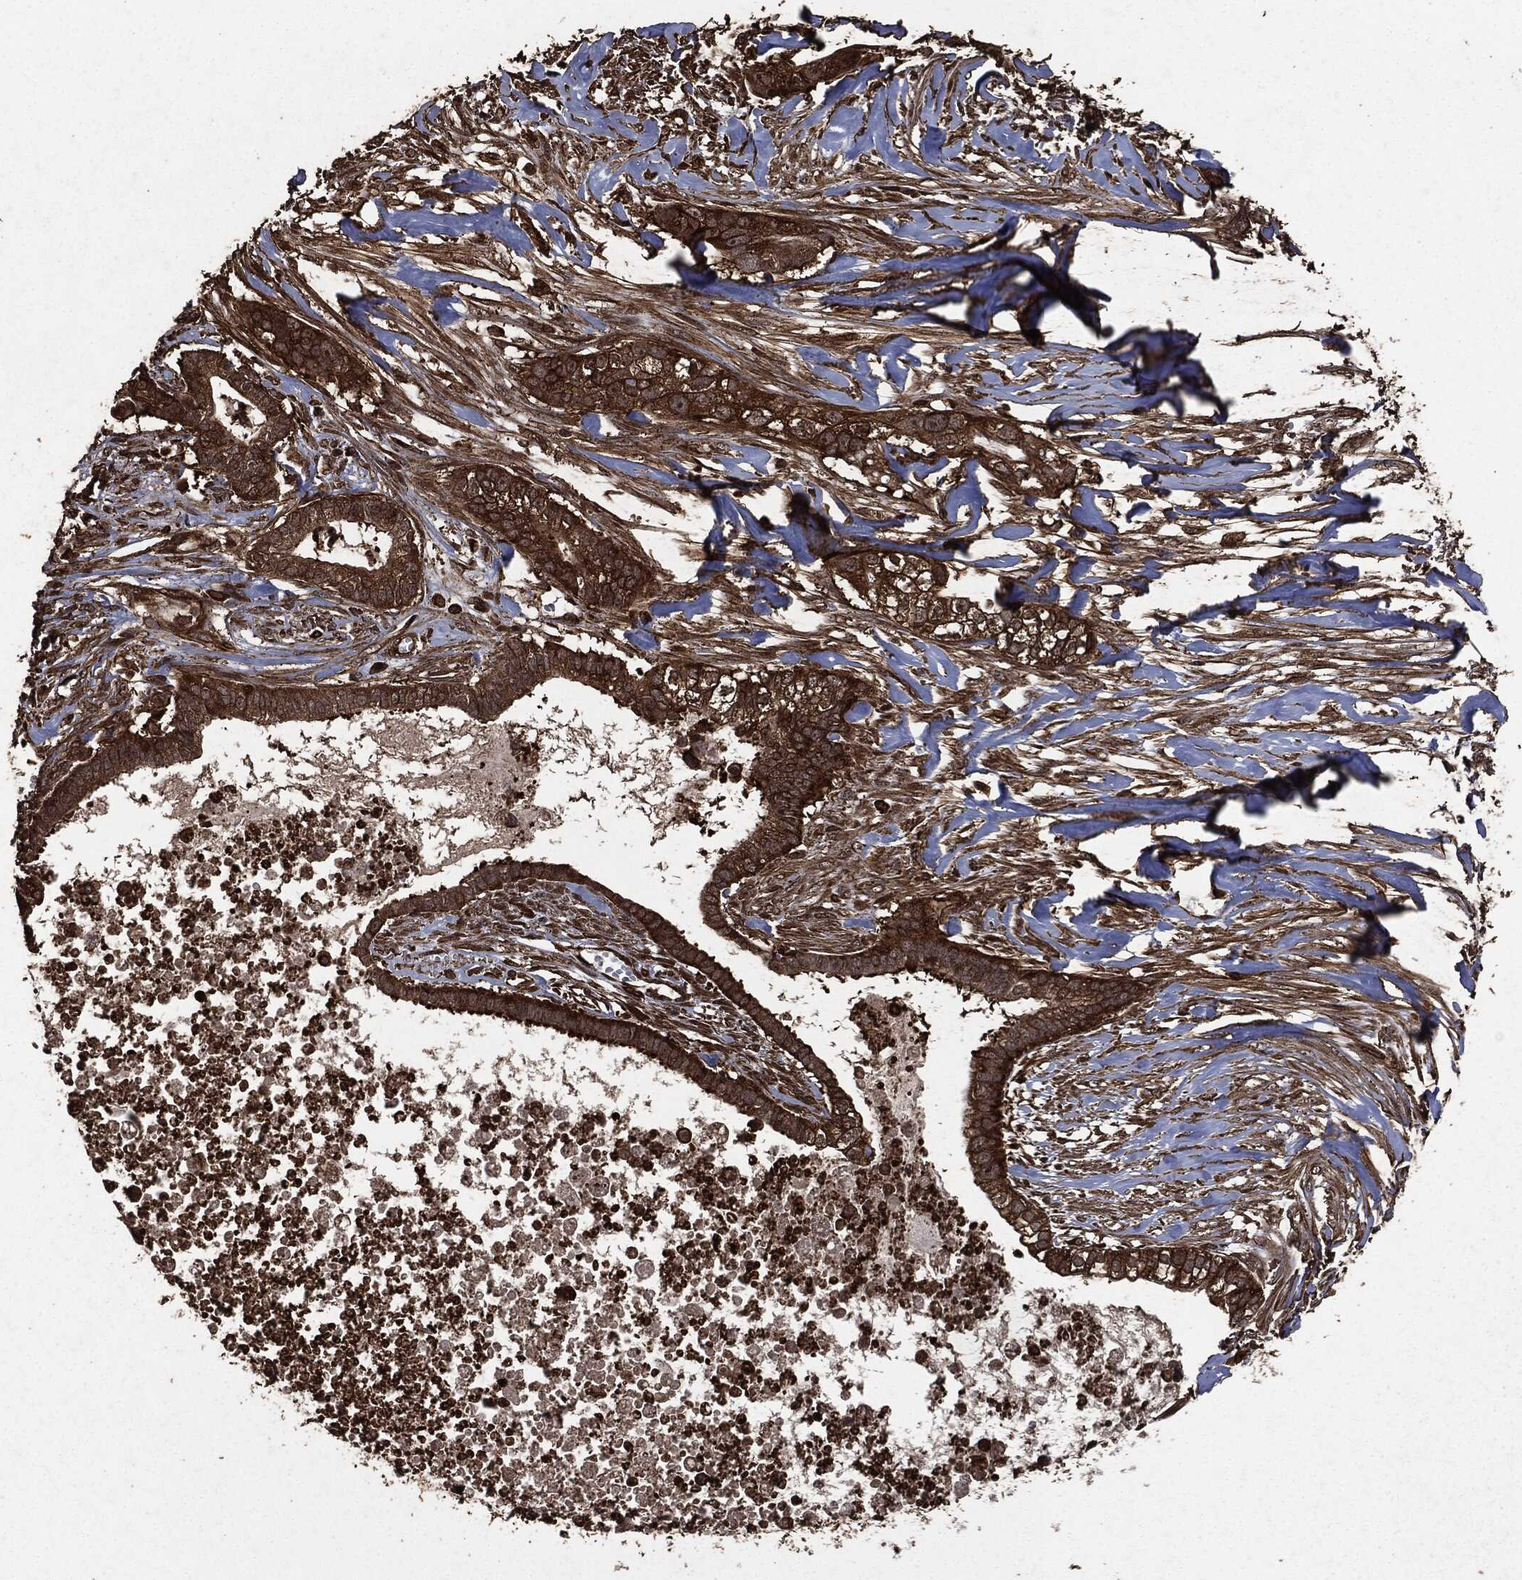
{"staining": {"intensity": "strong", "quantity": ">75%", "location": "cytoplasmic/membranous"}, "tissue": "pancreatic cancer", "cell_type": "Tumor cells", "image_type": "cancer", "snomed": [{"axis": "morphology", "description": "Adenocarcinoma, NOS"}, {"axis": "topography", "description": "Pancreas"}], "caption": "Strong cytoplasmic/membranous protein positivity is seen in approximately >75% of tumor cells in pancreatic adenocarcinoma.", "gene": "HRAS", "patient": {"sex": "male", "age": 61}}